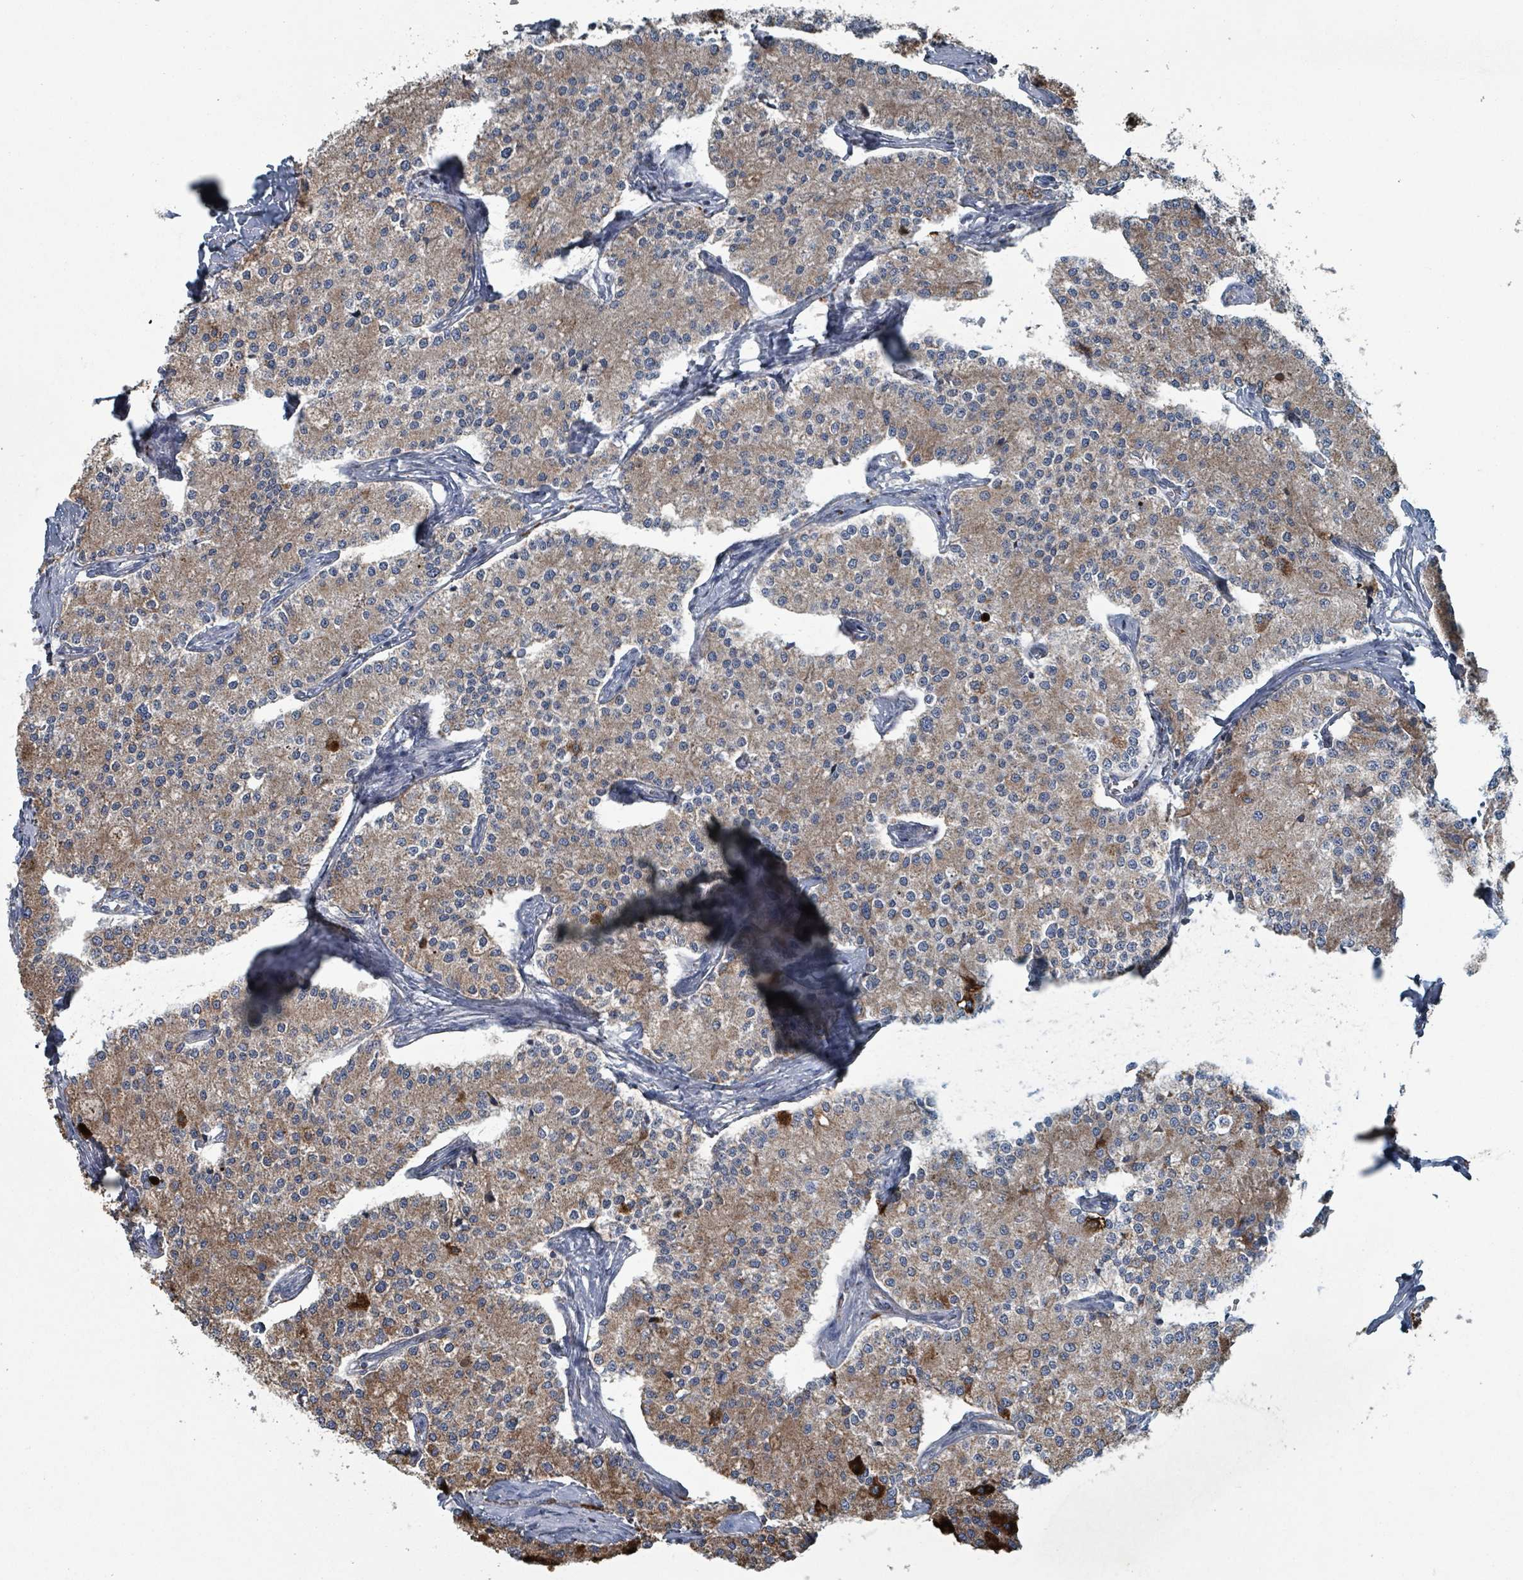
{"staining": {"intensity": "moderate", "quantity": ">75%", "location": "cytoplasmic/membranous"}, "tissue": "carcinoid", "cell_type": "Tumor cells", "image_type": "cancer", "snomed": [{"axis": "morphology", "description": "Carcinoid, malignant, NOS"}, {"axis": "topography", "description": "Colon"}], "caption": "Moderate cytoplasmic/membranous expression for a protein is identified in approximately >75% of tumor cells of carcinoid using IHC.", "gene": "ABHD18", "patient": {"sex": "female", "age": 52}}